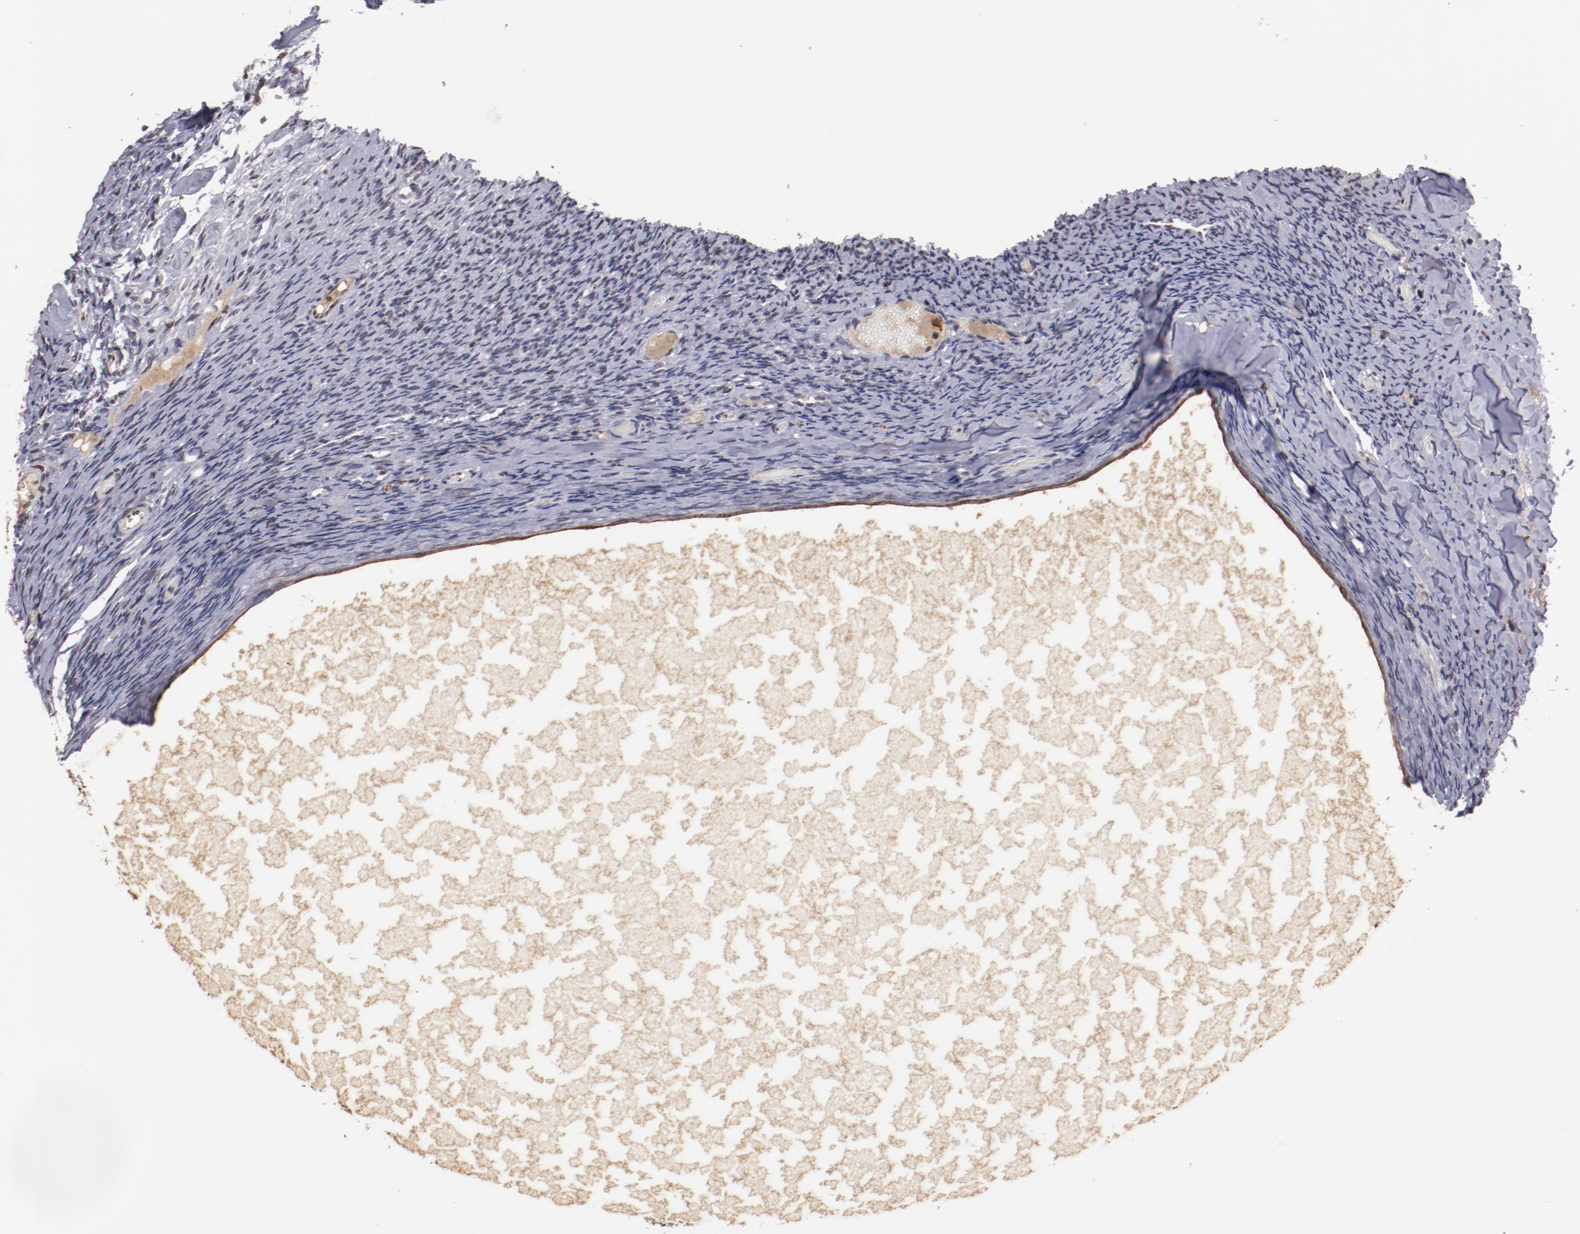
{"staining": {"intensity": "negative", "quantity": "none", "location": "none"}, "tissue": "ovary", "cell_type": "Follicle cells", "image_type": "normal", "snomed": [{"axis": "morphology", "description": "Normal tissue, NOS"}, {"axis": "topography", "description": "Ovary"}], "caption": "Immunohistochemistry image of unremarkable ovary: human ovary stained with DAB (3,3'-diaminobenzidine) demonstrates no significant protein positivity in follicle cells.", "gene": "DDX24", "patient": {"sex": "female", "age": 60}}